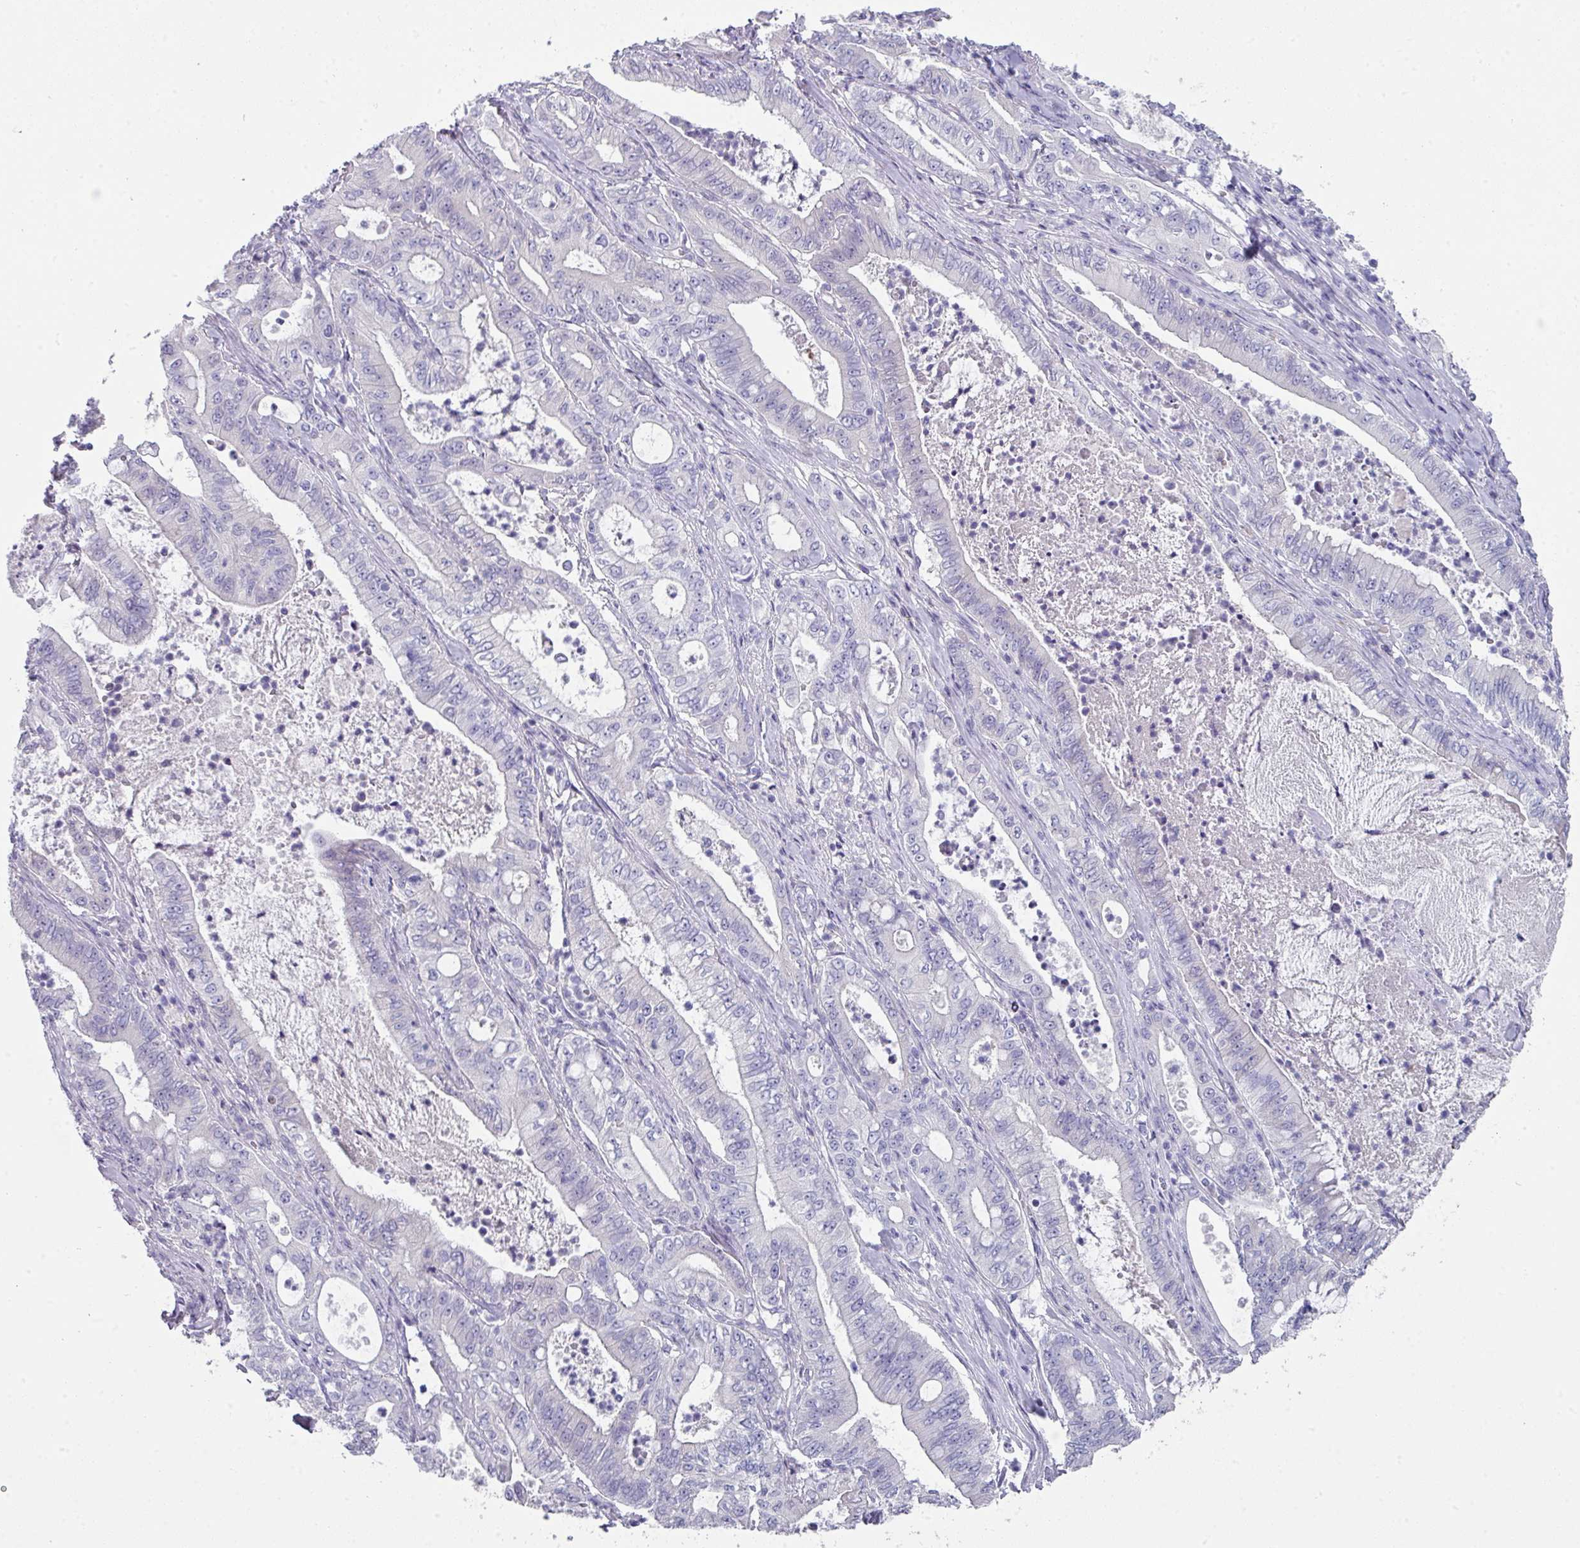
{"staining": {"intensity": "negative", "quantity": "none", "location": "none"}, "tissue": "pancreatic cancer", "cell_type": "Tumor cells", "image_type": "cancer", "snomed": [{"axis": "morphology", "description": "Adenocarcinoma, NOS"}, {"axis": "topography", "description": "Pancreas"}], "caption": "Image shows no protein expression in tumor cells of pancreatic cancer (adenocarcinoma) tissue.", "gene": "DEFB115", "patient": {"sex": "male", "age": 71}}